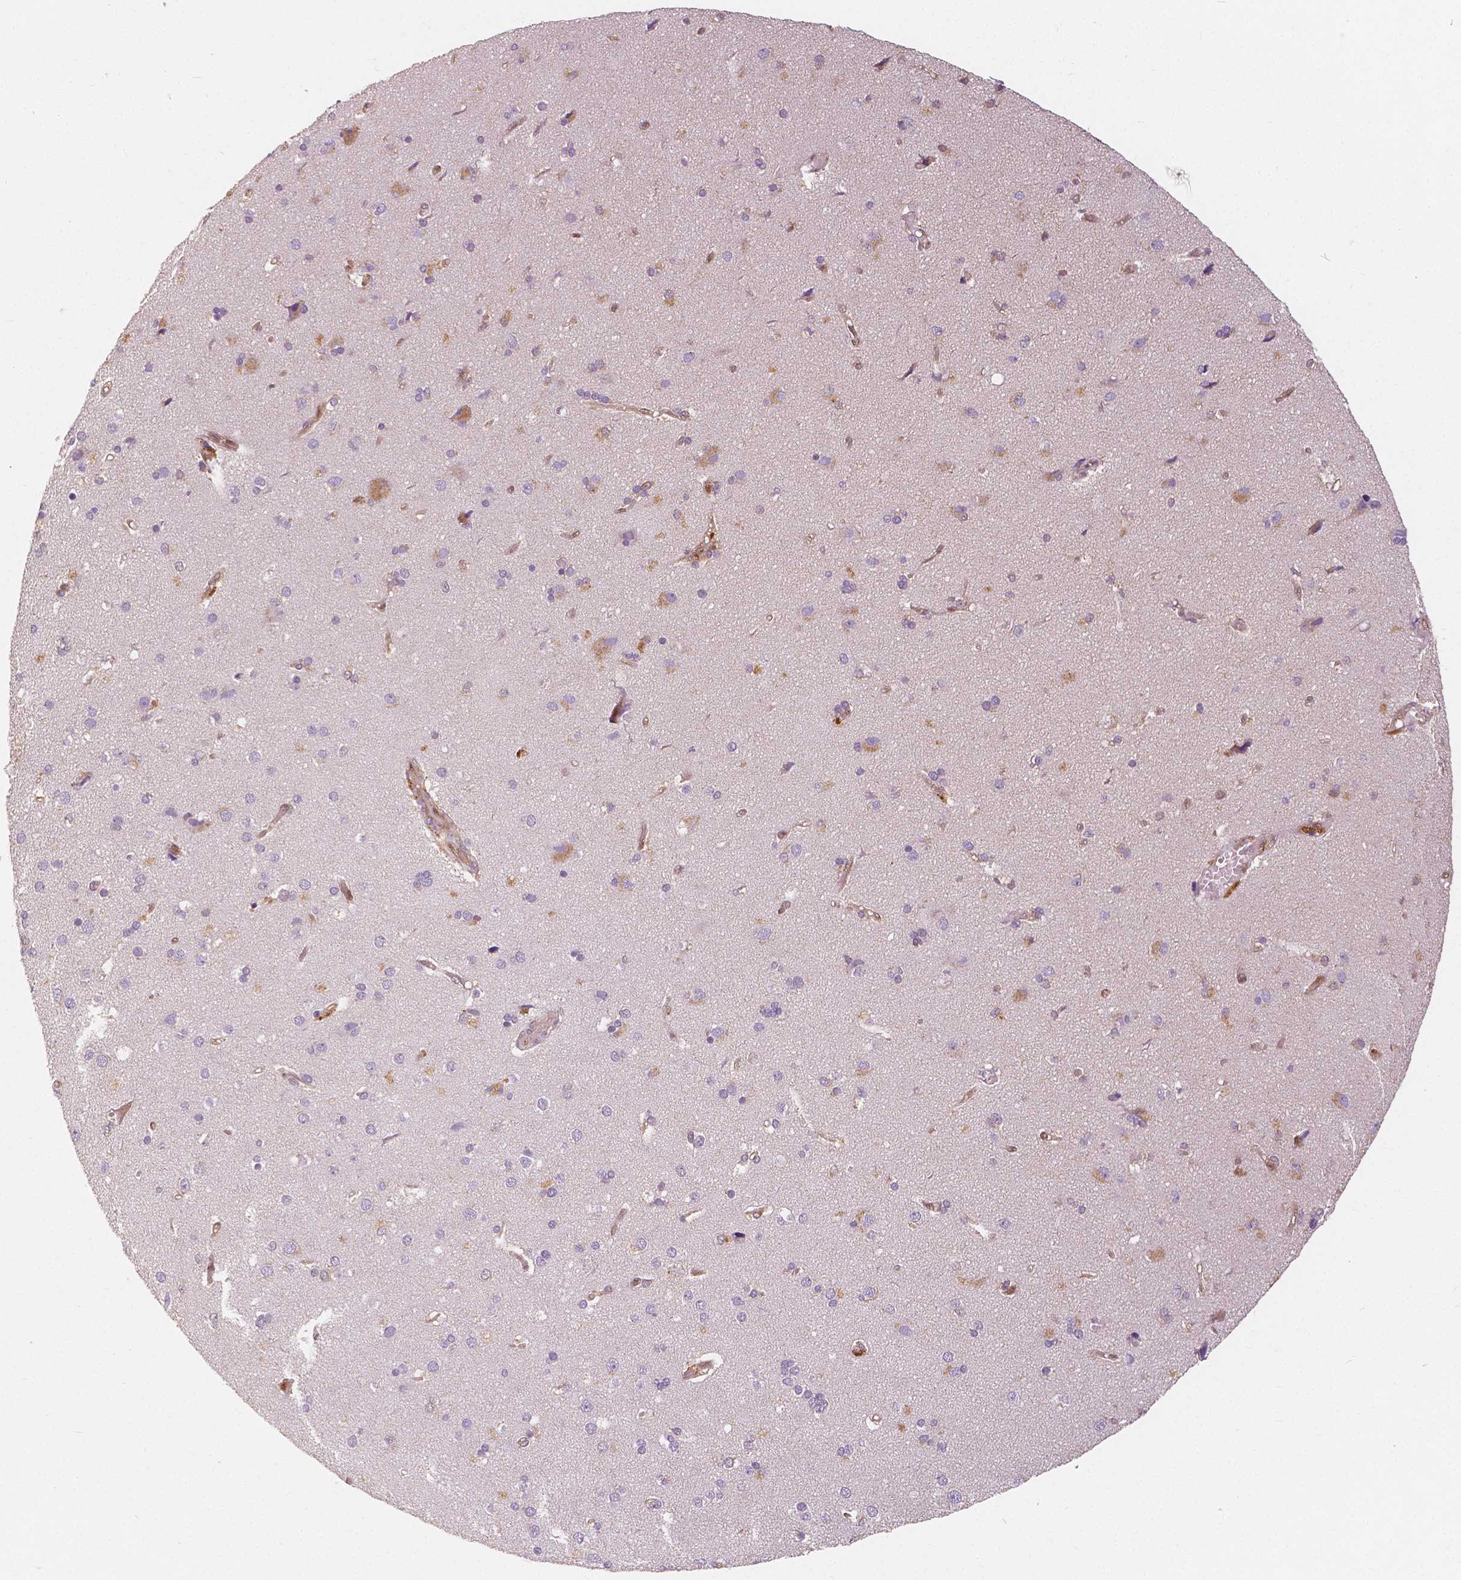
{"staining": {"intensity": "moderate", "quantity": ">75%", "location": "cytoplasmic/membranous,nuclear"}, "tissue": "cerebral cortex", "cell_type": "Endothelial cells", "image_type": "normal", "snomed": [{"axis": "morphology", "description": "Normal tissue, NOS"}, {"axis": "morphology", "description": "Glioma, malignant, High grade"}, {"axis": "topography", "description": "Cerebral cortex"}], "caption": "A high-resolution histopathology image shows immunohistochemistry (IHC) staining of unremarkable cerebral cortex, which displays moderate cytoplasmic/membranous,nuclear staining in about >75% of endothelial cells. Nuclei are stained in blue.", "gene": "NAPRT", "patient": {"sex": "male", "age": 71}}